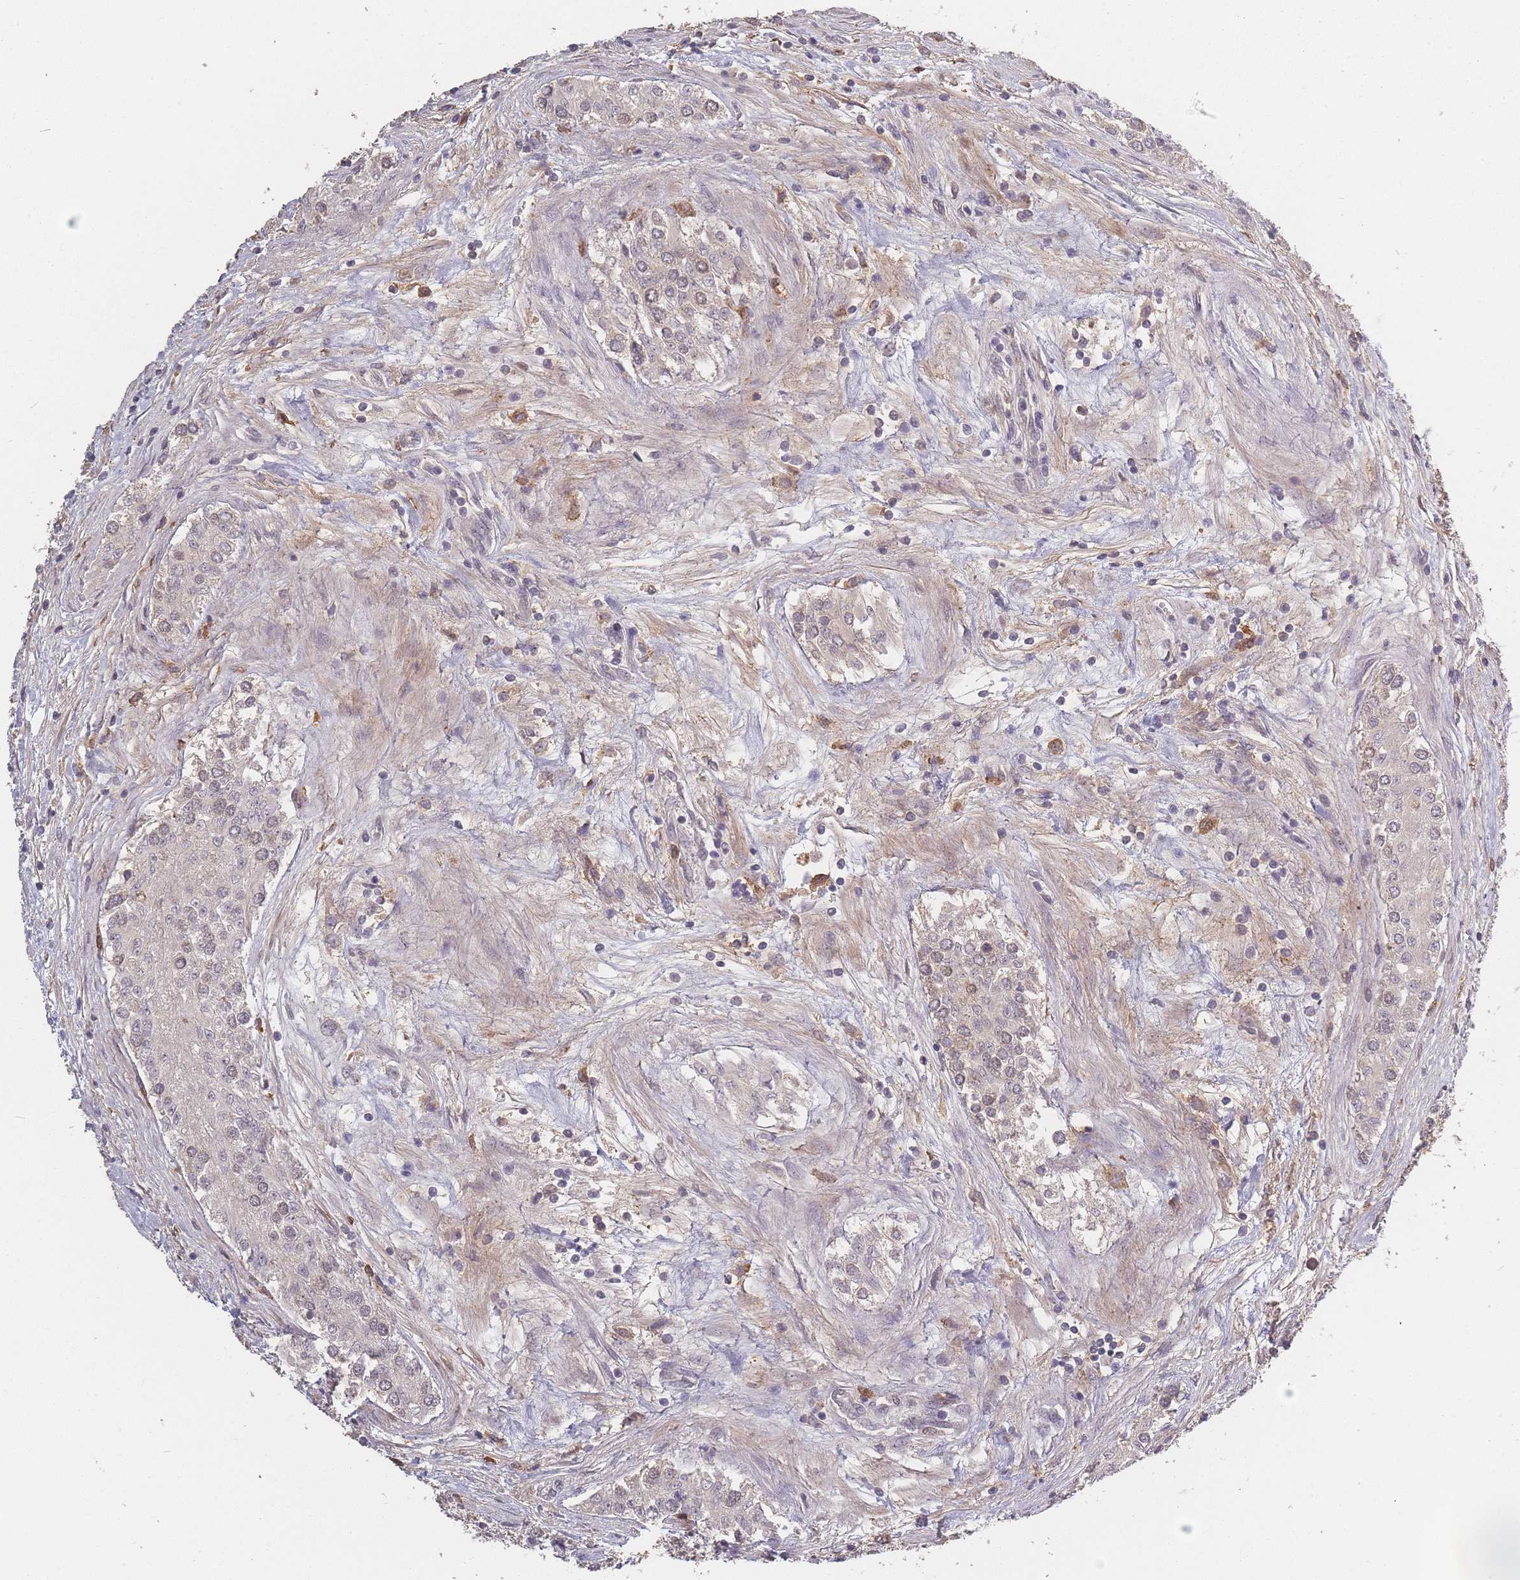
{"staining": {"intensity": "negative", "quantity": "none", "location": "none"}, "tissue": "testis cancer", "cell_type": "Tumor cells", "image_type": "cancer", "snomed": [{"axis": "morphology", "description": "Carcinoma, Embryonal, NOS"}, {"axis": "topography", "description": "Testis"}], "caption": "An IHC image of testis cancer (embryonal carcinoma) is shown. There is no staining in tumor cells of testis cancer (embryonal carcinoma).", "gene": "BST1", "patient": {"sex": "male", "age": 25}}